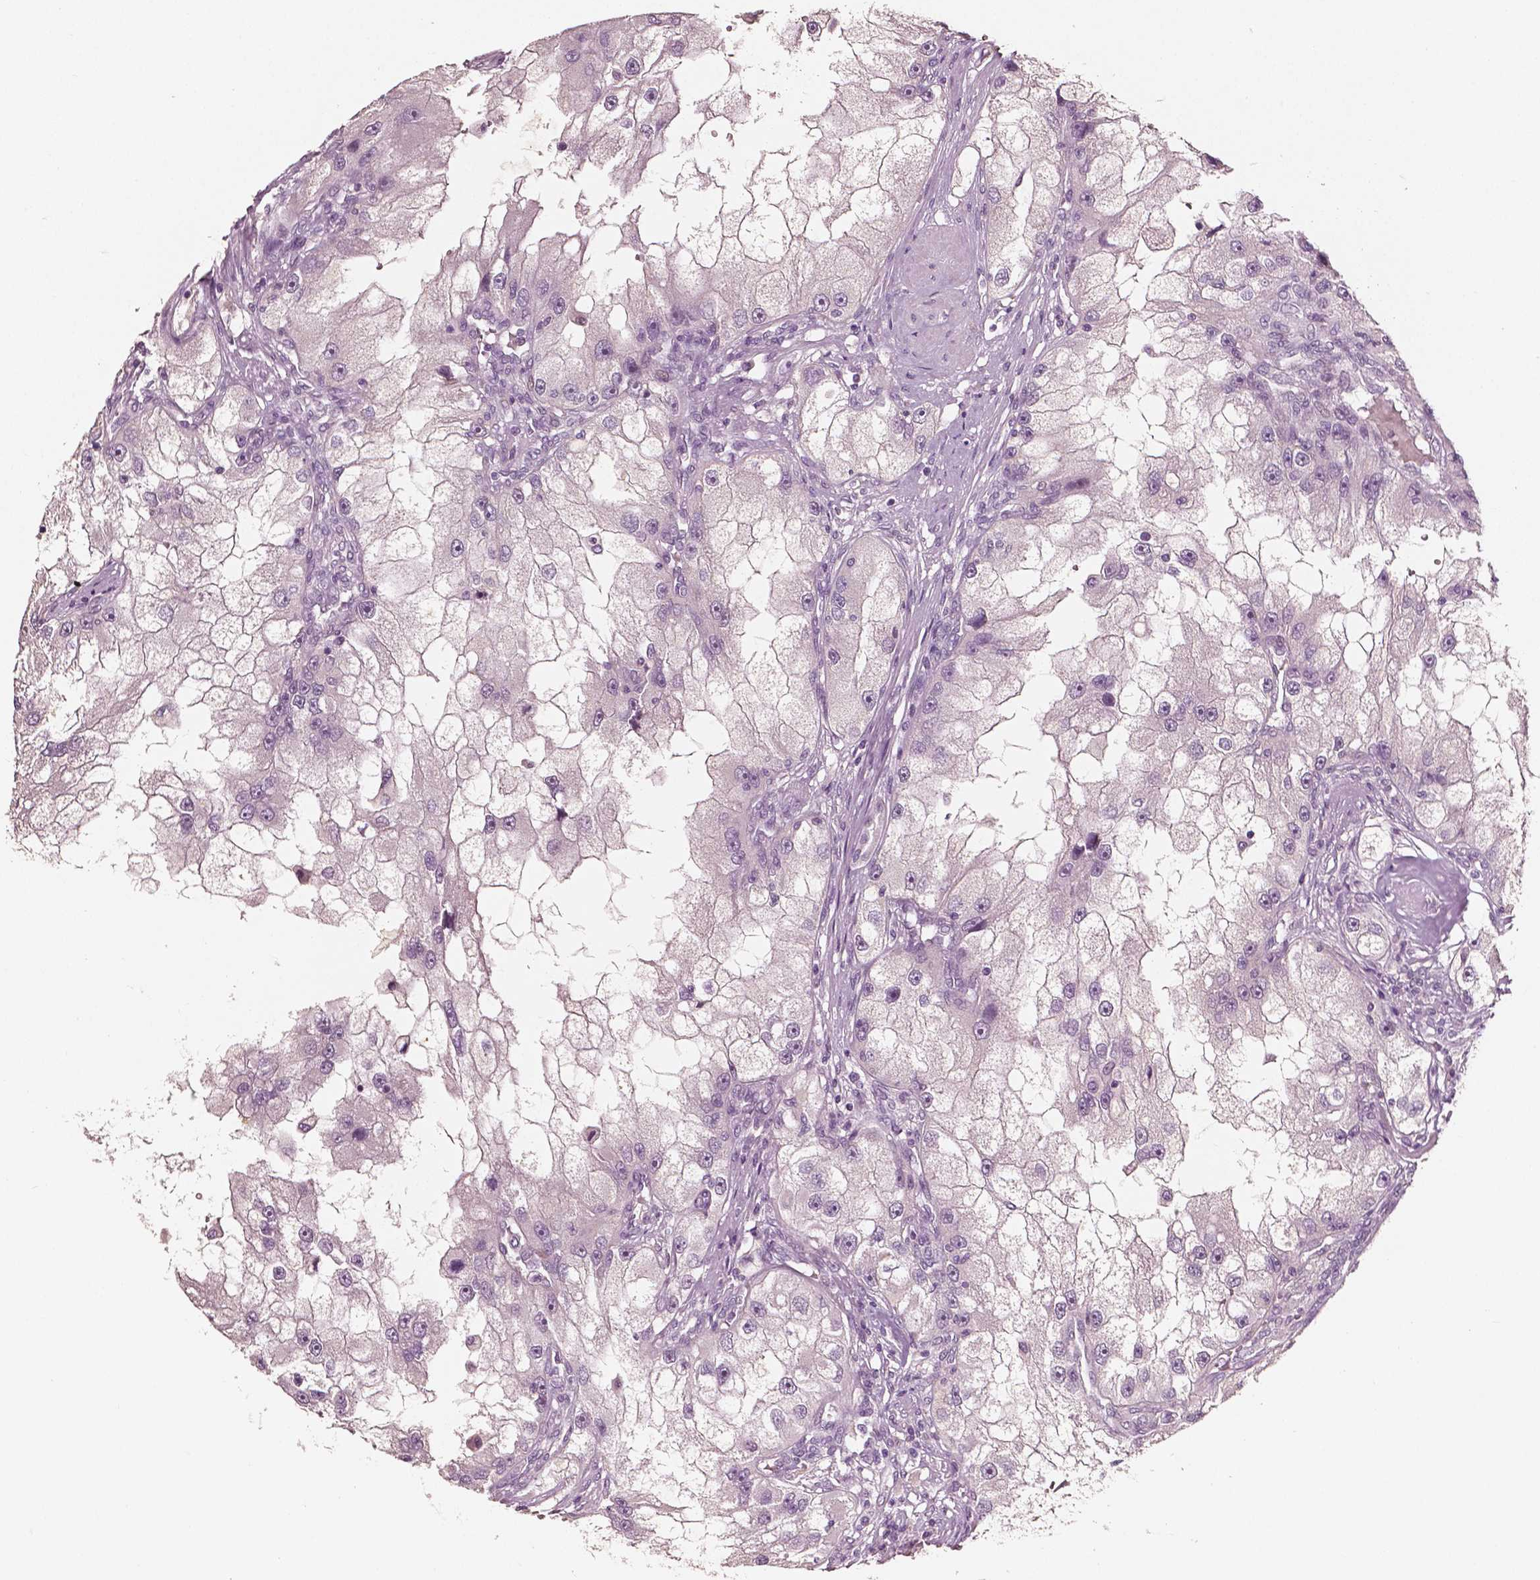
{"staining": {"intensity": "weak", "quantity": "<25%", "location": "nuclear"}, "tissue": "renal cancer", "cell_type": "Tumor cells", "image_type": "cancer", "snomed": [{"axis": "morphology", "description": "Adenocarcinoma, NOS"}, {"axis": "topography", "description": "Kidney"}], "caption": "Renal cancer (adenocarcinoma) stained for a protein using immunohistochemistry (IHC) displays no staining tumor cells.", "gene": "PLA2R1", "patient": {"sex": "male", "age": 63}}